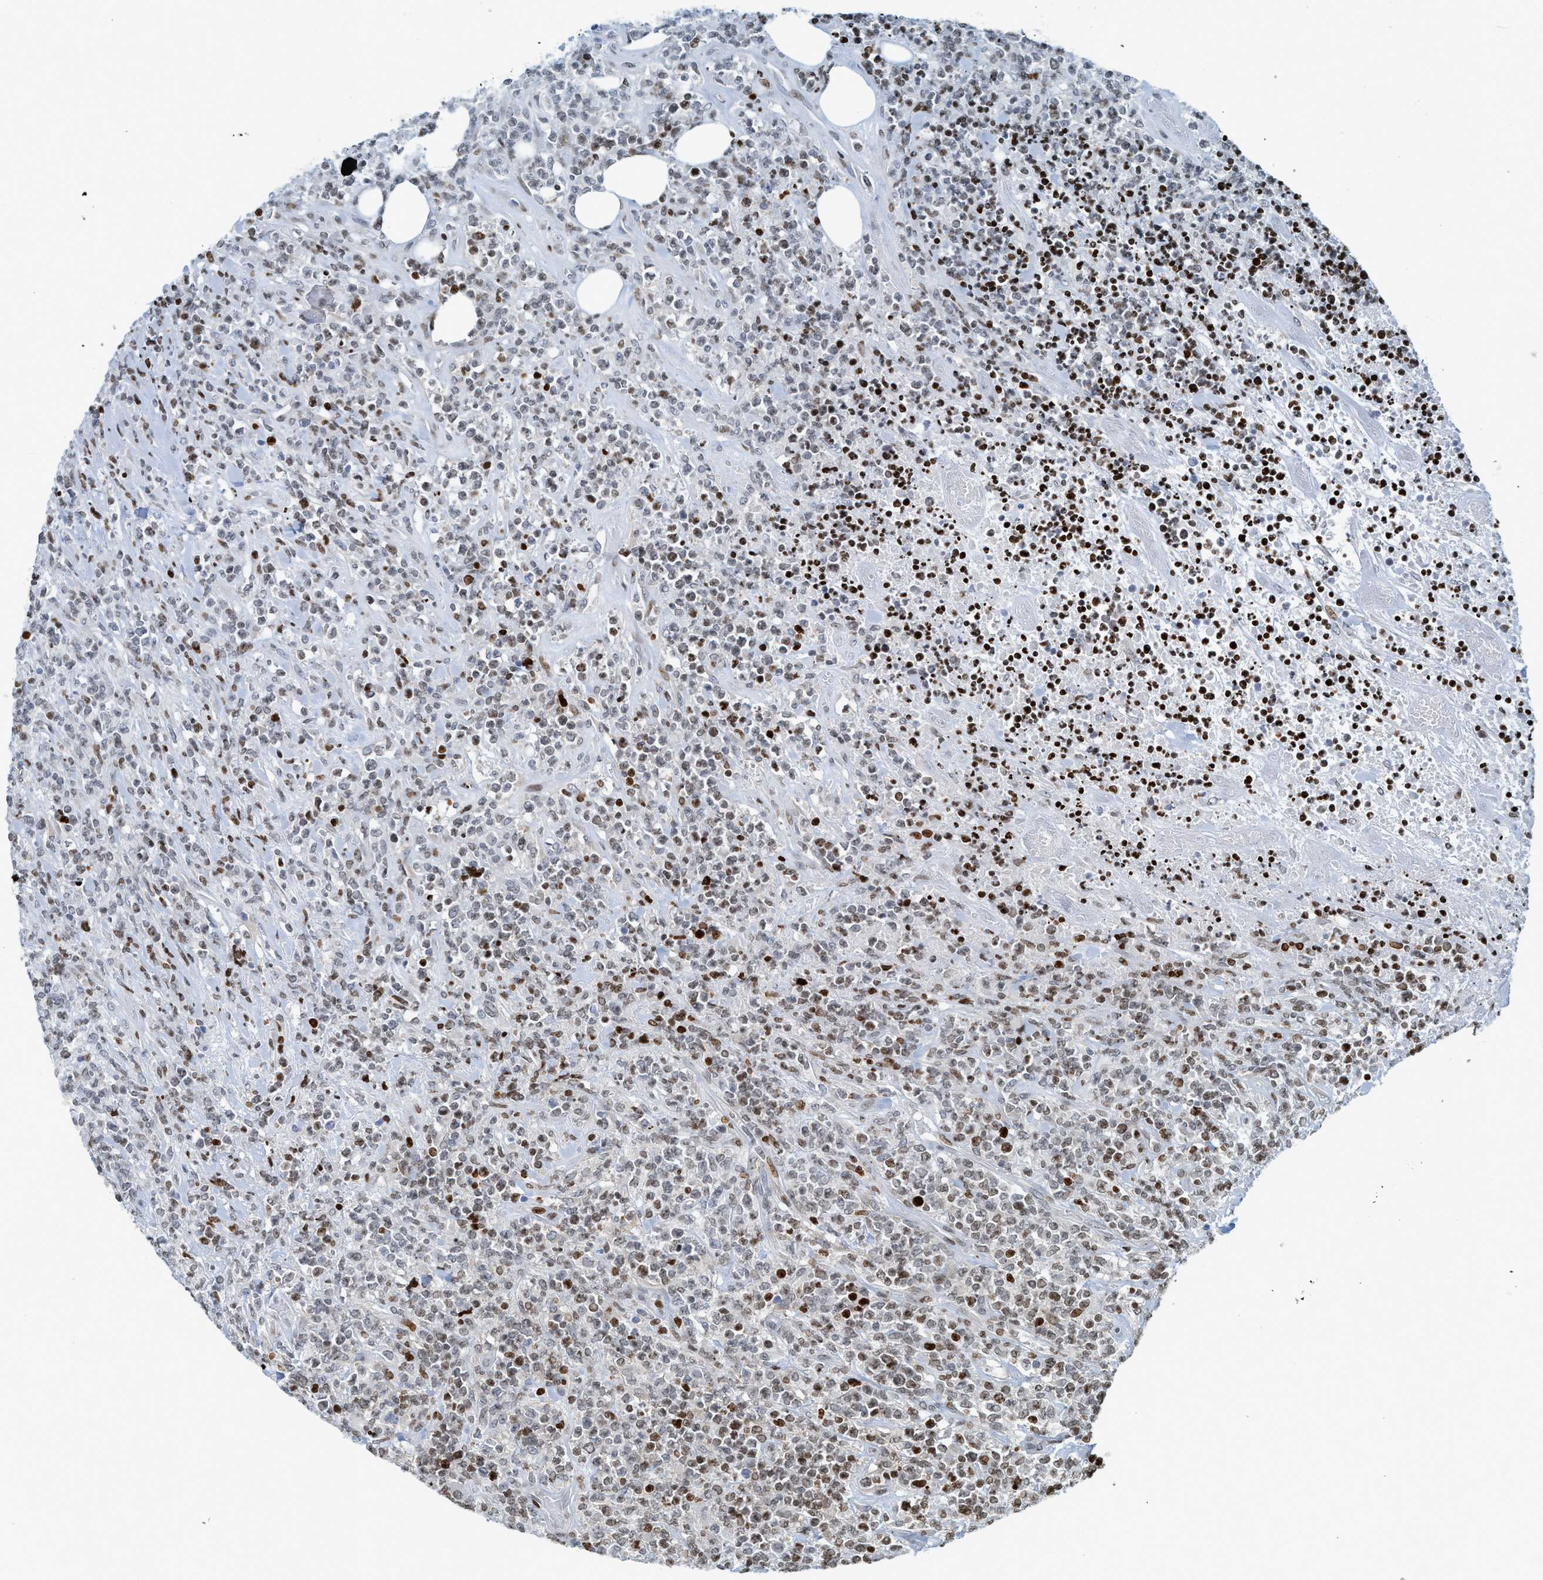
{"staining": {"intensity": "moderate", "quantity": "<25%", "location": "nuclear"}, "tissue": "lymphoma", "cell_type": "Tumor cells", "image_type": "cancer", "snomed": [{"axis": "morphology", "description": "Malignant lymphoma, non-Hodgkin's type, High grade"}, {"axis": "topography", "description": "Soft tissue"}], "caption": "Immunohistochemistry staining of lymphoma, which shows low levels of moderate nuclear expression in approximately <25% of tumor cells indicating moderate nuclear protein expression. The staining was performed using DAB (3,3'-diaminobenzidine) (brown) for protein detection and nuclei were counterstained in hematoxylin (blue).", "gene": "SH3D19", "patient": {"sex": "male", "age": 18}}